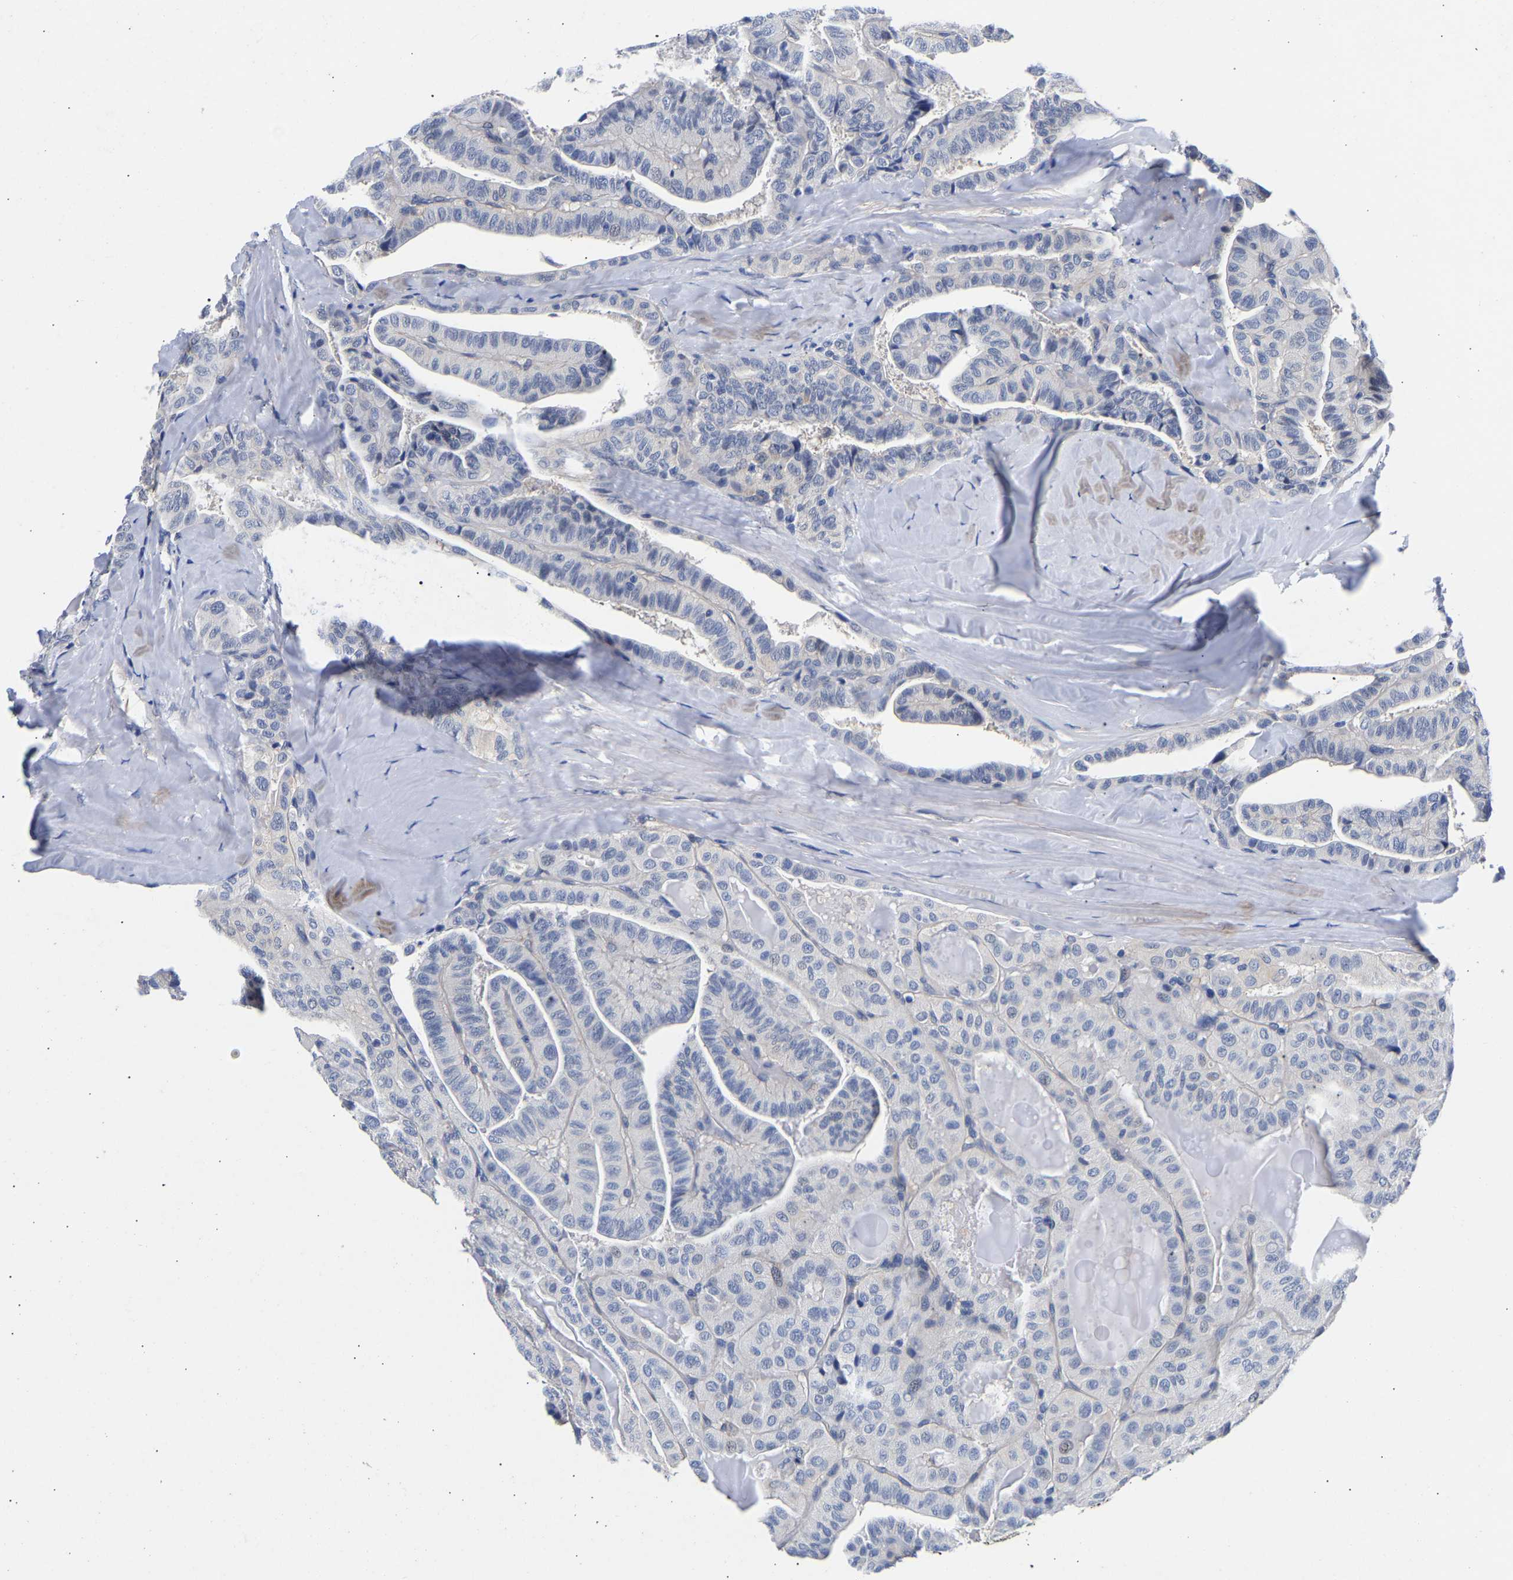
{"staining": {"intensity": "negative", "quantity": "none", "location": "none"}, "tissue": "thyroid cancer", "cell_type": "Tumor cells", "image_type": "cancer", "snomed": [{"axis": "morphology", "description": "Papillary adenocarcinoma, NOS"}, {"axis": "topography", "description": "Thyroid gland"}], "caption": "DAB immunohistochemical staining of thyroid cancer (papillary adenocarcinoma) reveals no significant staining in tumor cells.", "gene": "CCDC6", "patient": {"sex": "male", "age": 77}}